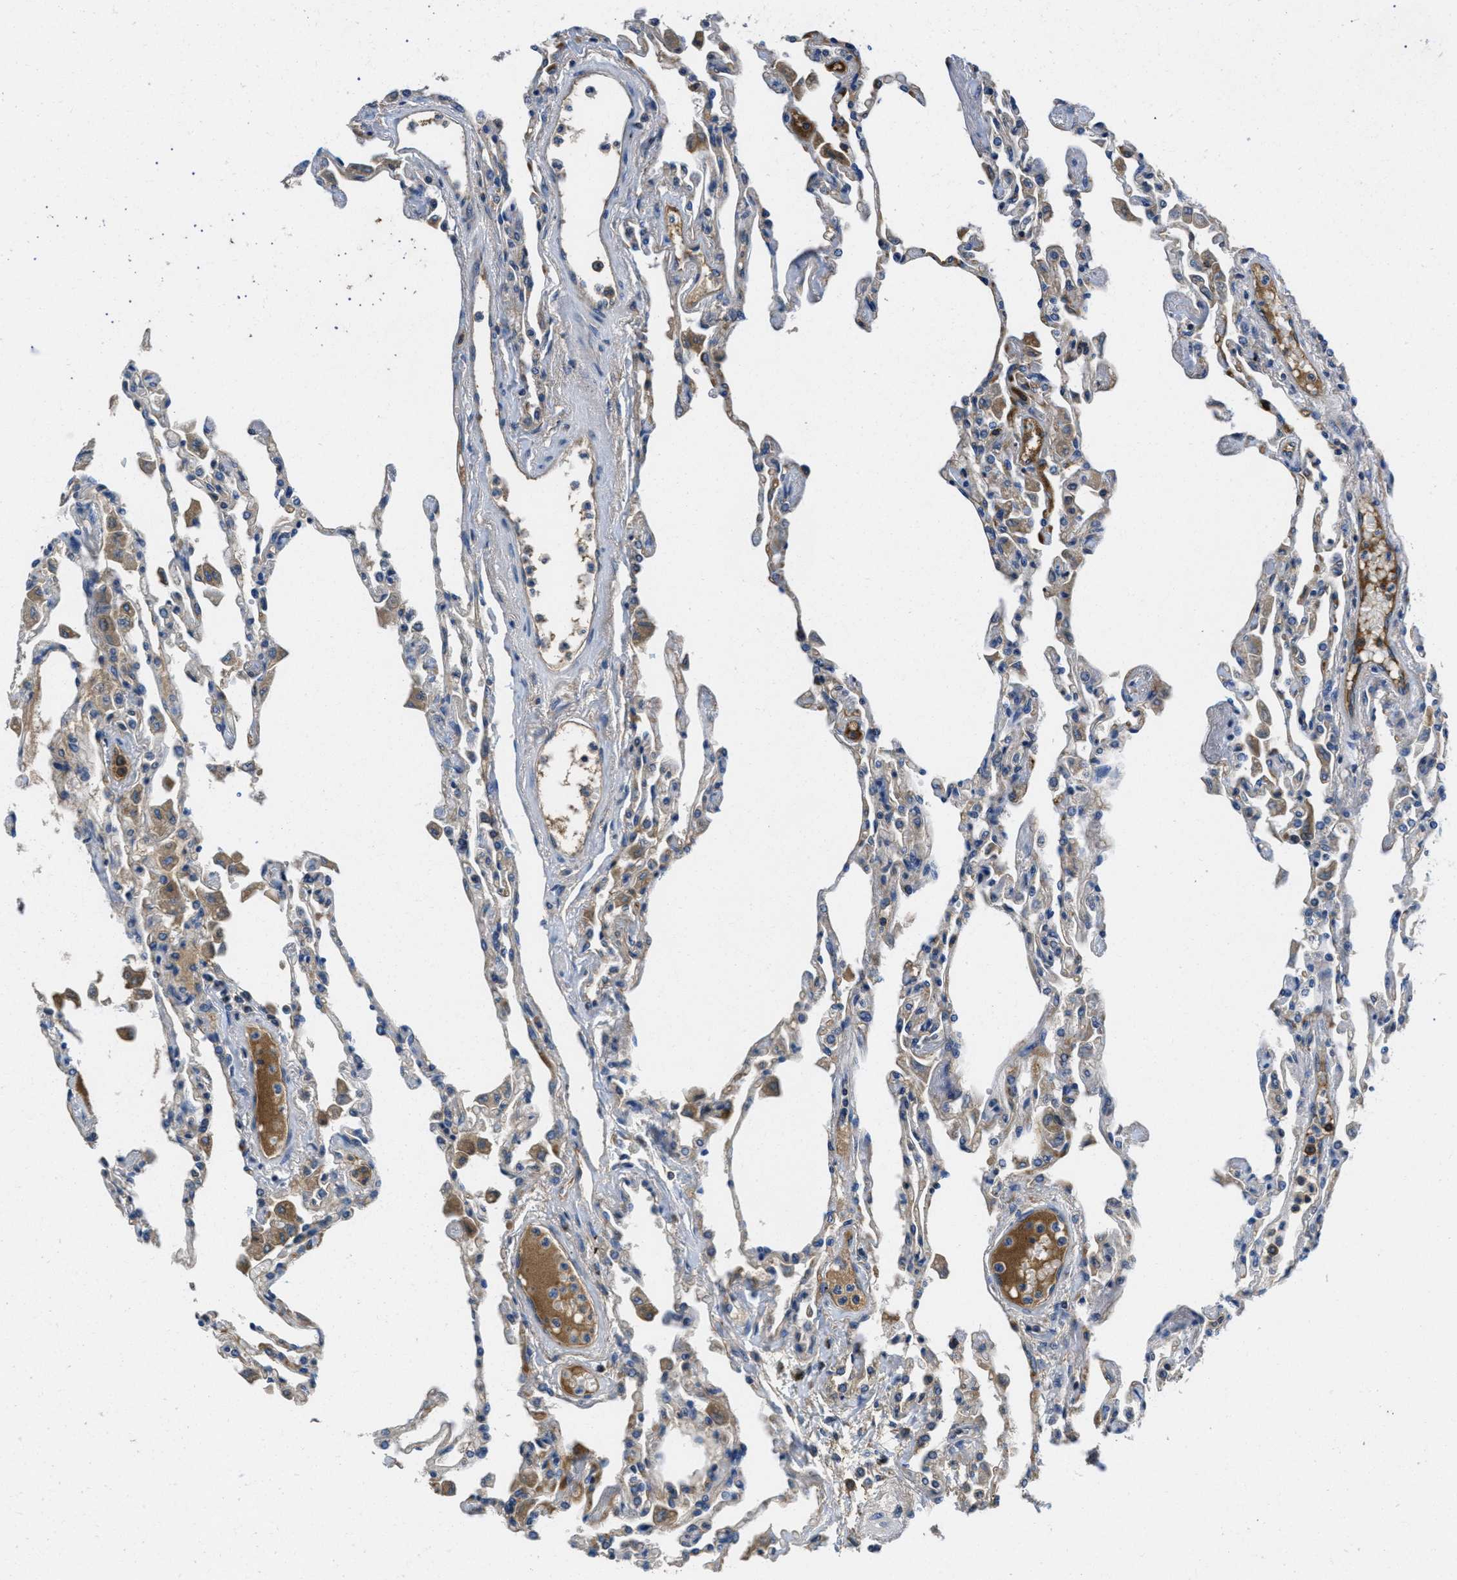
{"staining": {"intensity": "weak", "quantity": "25%-75%", "location": "cytoplasmic/membranous"}, "tissue": "lung", "cell_type": "Alveolar cells", "image_type": "normal", "snomed": [{"axis": "morphology", "description": "Normal tissue, NOS"}, {"axis": "topography", "description": "Bronchus"}, {"axis": "topography", "description": "Lung"}], "caption": "Immunohistochemical staining of unremarkable human lung demonstrates 25%-75% levels of weak cytoplasmic/membranous protein positivity in approximately 25%-75% of alveolar cells. (DAB (3,3'-diaminobenzidine) IHC, brown staining for protein, blue staining for nuclei).", "gene": "GALK1", "patient": {"sex": "female", "age": 49}}